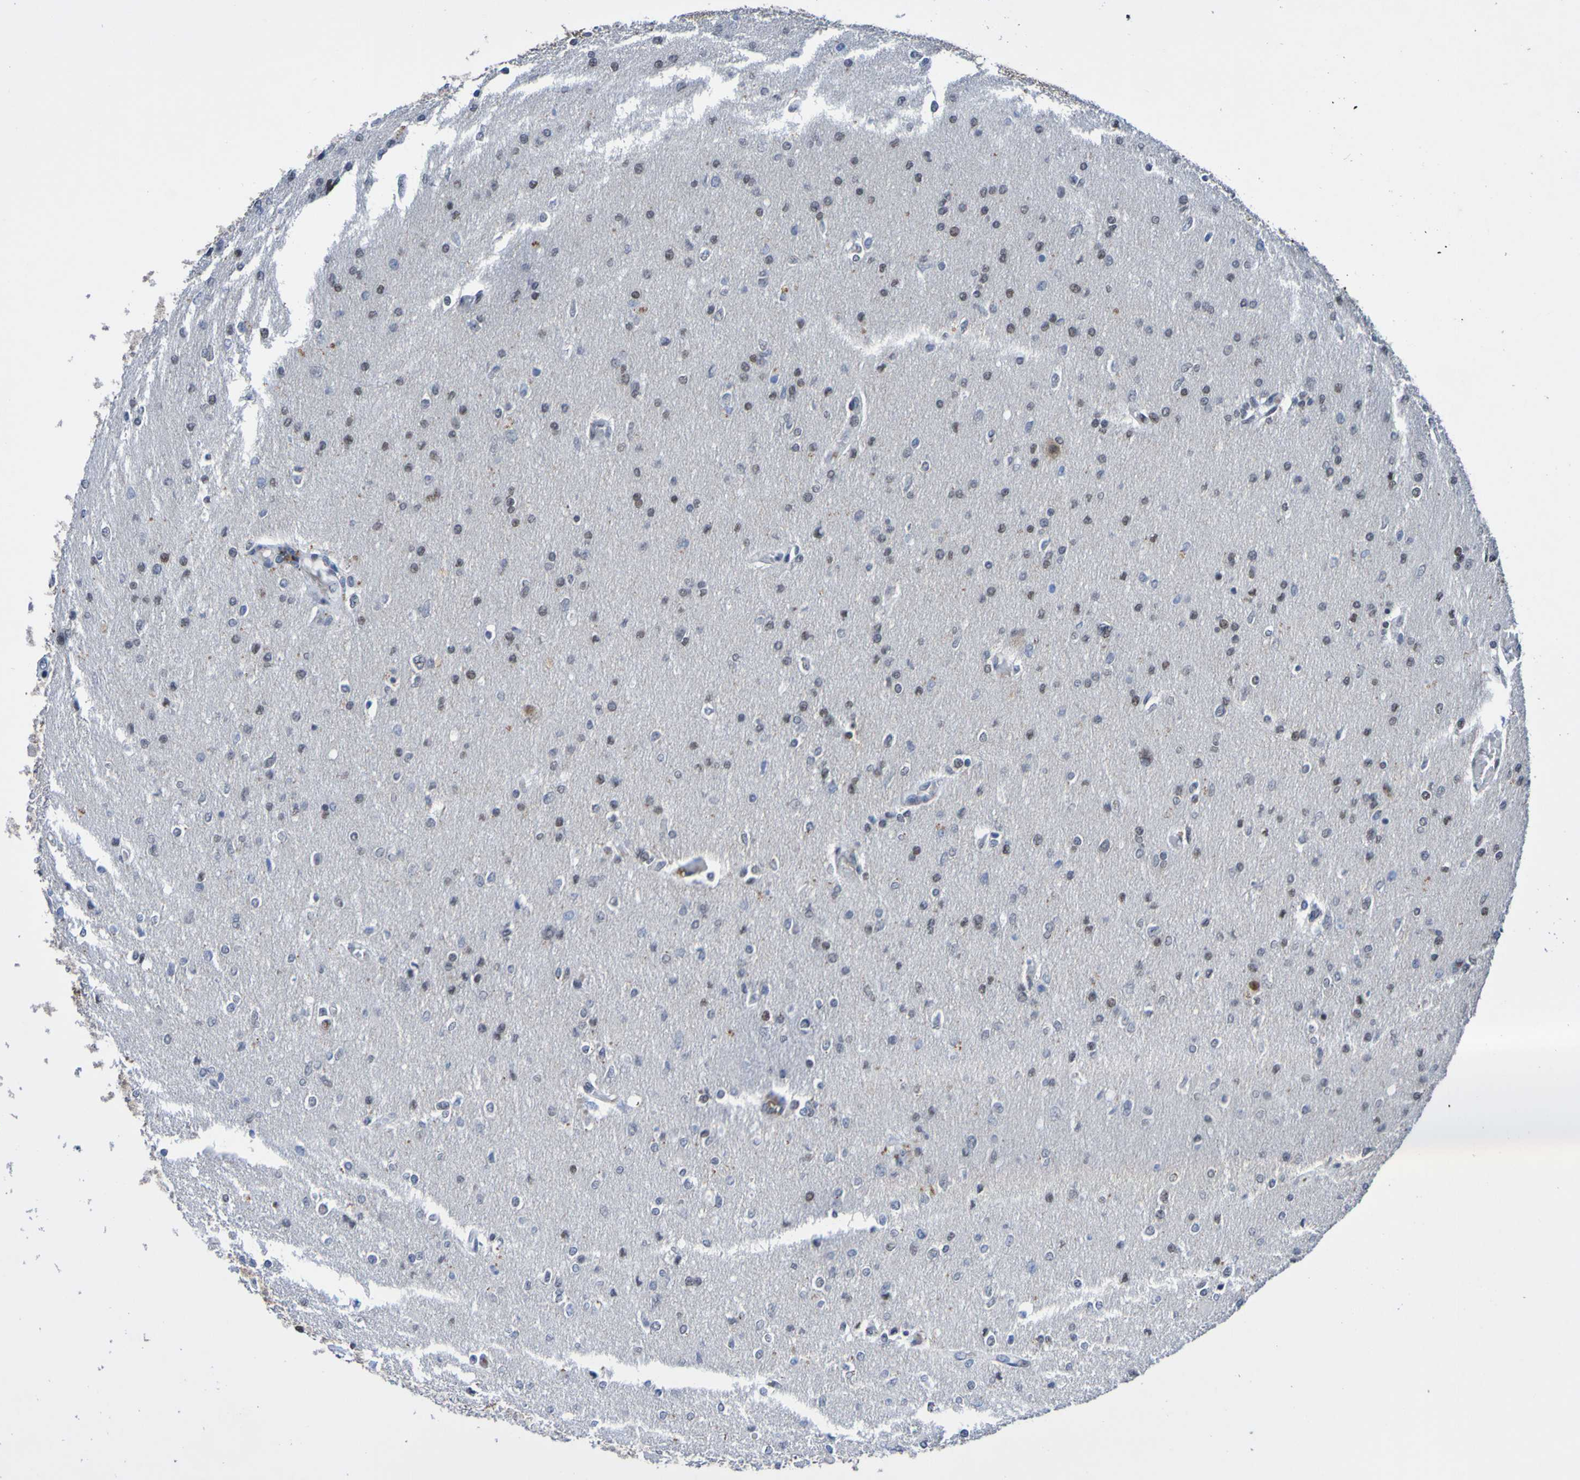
{"staining": {"intensity": "strong", "quantity": "25%-75%", "location": "nuclear"}, "tissue": "glioma", "cell_type": "Tumor cells", "image_type": "cancer", "snomed": [{"axis": "morphology", "description": "Glioma, malignant, High grade"}, {"axis": "topography", "description": "Cerebral cortex"}], "caption": "This is a histology image of immunohistochemistry (IHC) staining of malignant high-grade glioma, which shows strong expression in the nuclear of tumor cells.", "gene": "PCGF1", "patient": {"sex": "female", "age": 36}}